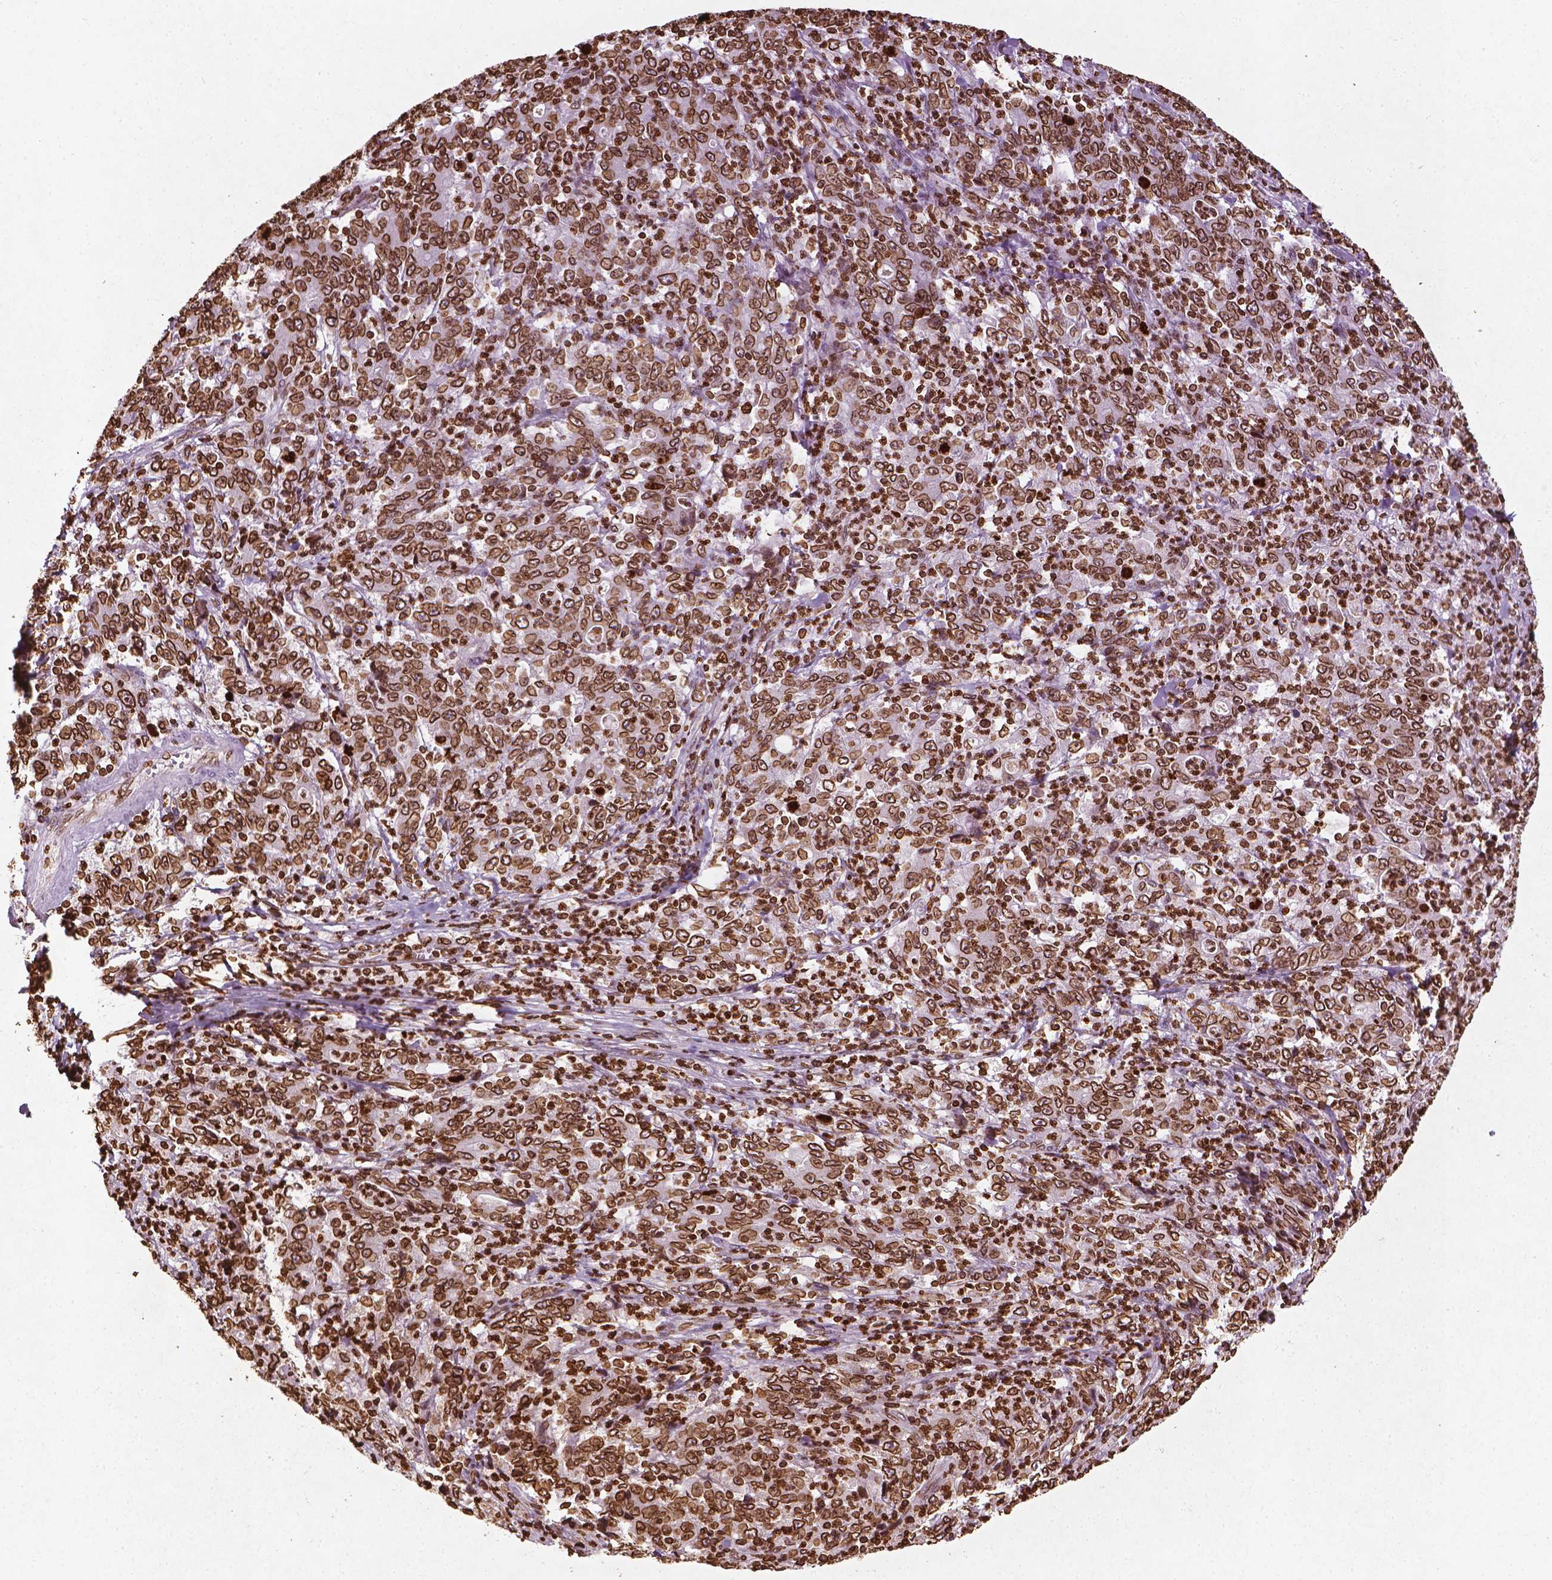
{"staining": {"intensity": "strong", "quantity": ">75%", "location": "cytoplasmic/membranous,nuclear"}, "tissue": "stomach cancer", "cell_type": "Tumor cells", "image_type": "cancer", "snomed": [{"axis": "morphology", "description": "Adenocarcinoma, NOS"}, {"axis": "topography", "description": "Stomach, lower"}], "caption": "Adenocarcinoma (stomach) tissue demonstrates strong cytoplasmic/membranous and nuclear expression in about >75% of tumor cells, visualized by immunohistochemistry.", "gene": "LMNB1", "patient": {"sex": "female", "age": 71}}